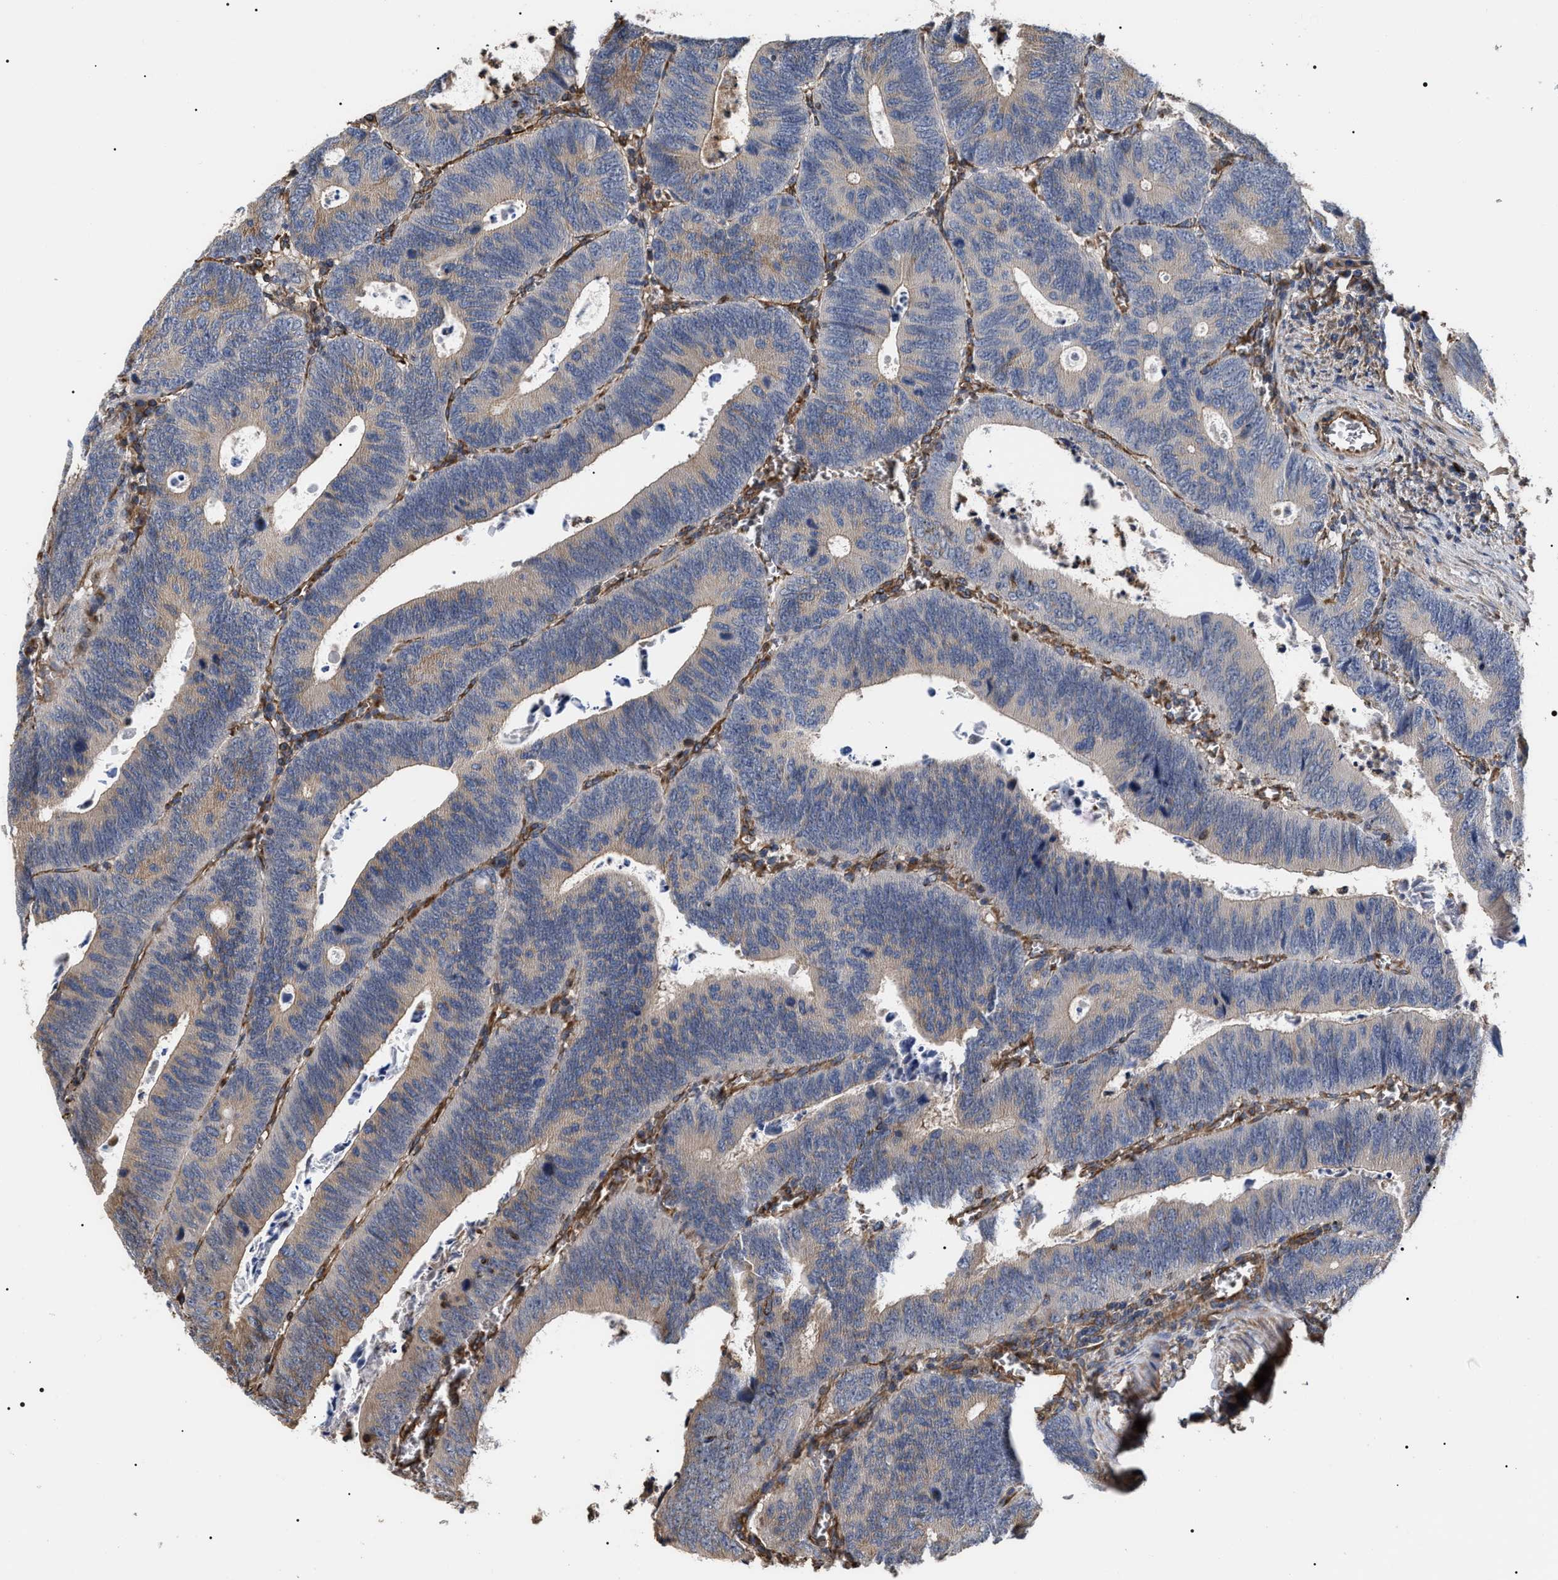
{"staining": {"intensity": "weak", "quantity": "<25%", "location": "cytoplasmic/membranous"}, "tissue": "colorectal cancer", "cell_type": "Tumor cells", "image_type": "cancer", "snomed": [{"axis": "morphology", "description": "Inflammation, NOS"}, {"axis": "morphology", "description": "Adenocarcinoma, NOS"}, {"axis": "topography", "description": "Colon"}], "caption": "Photomicrograph shows no protein positivity in tumor cells of colorectal cancer (adenocarcinoma) tissue.", "gene": "TSPAN33", "patient": {"sex": "male", "age": 72}}